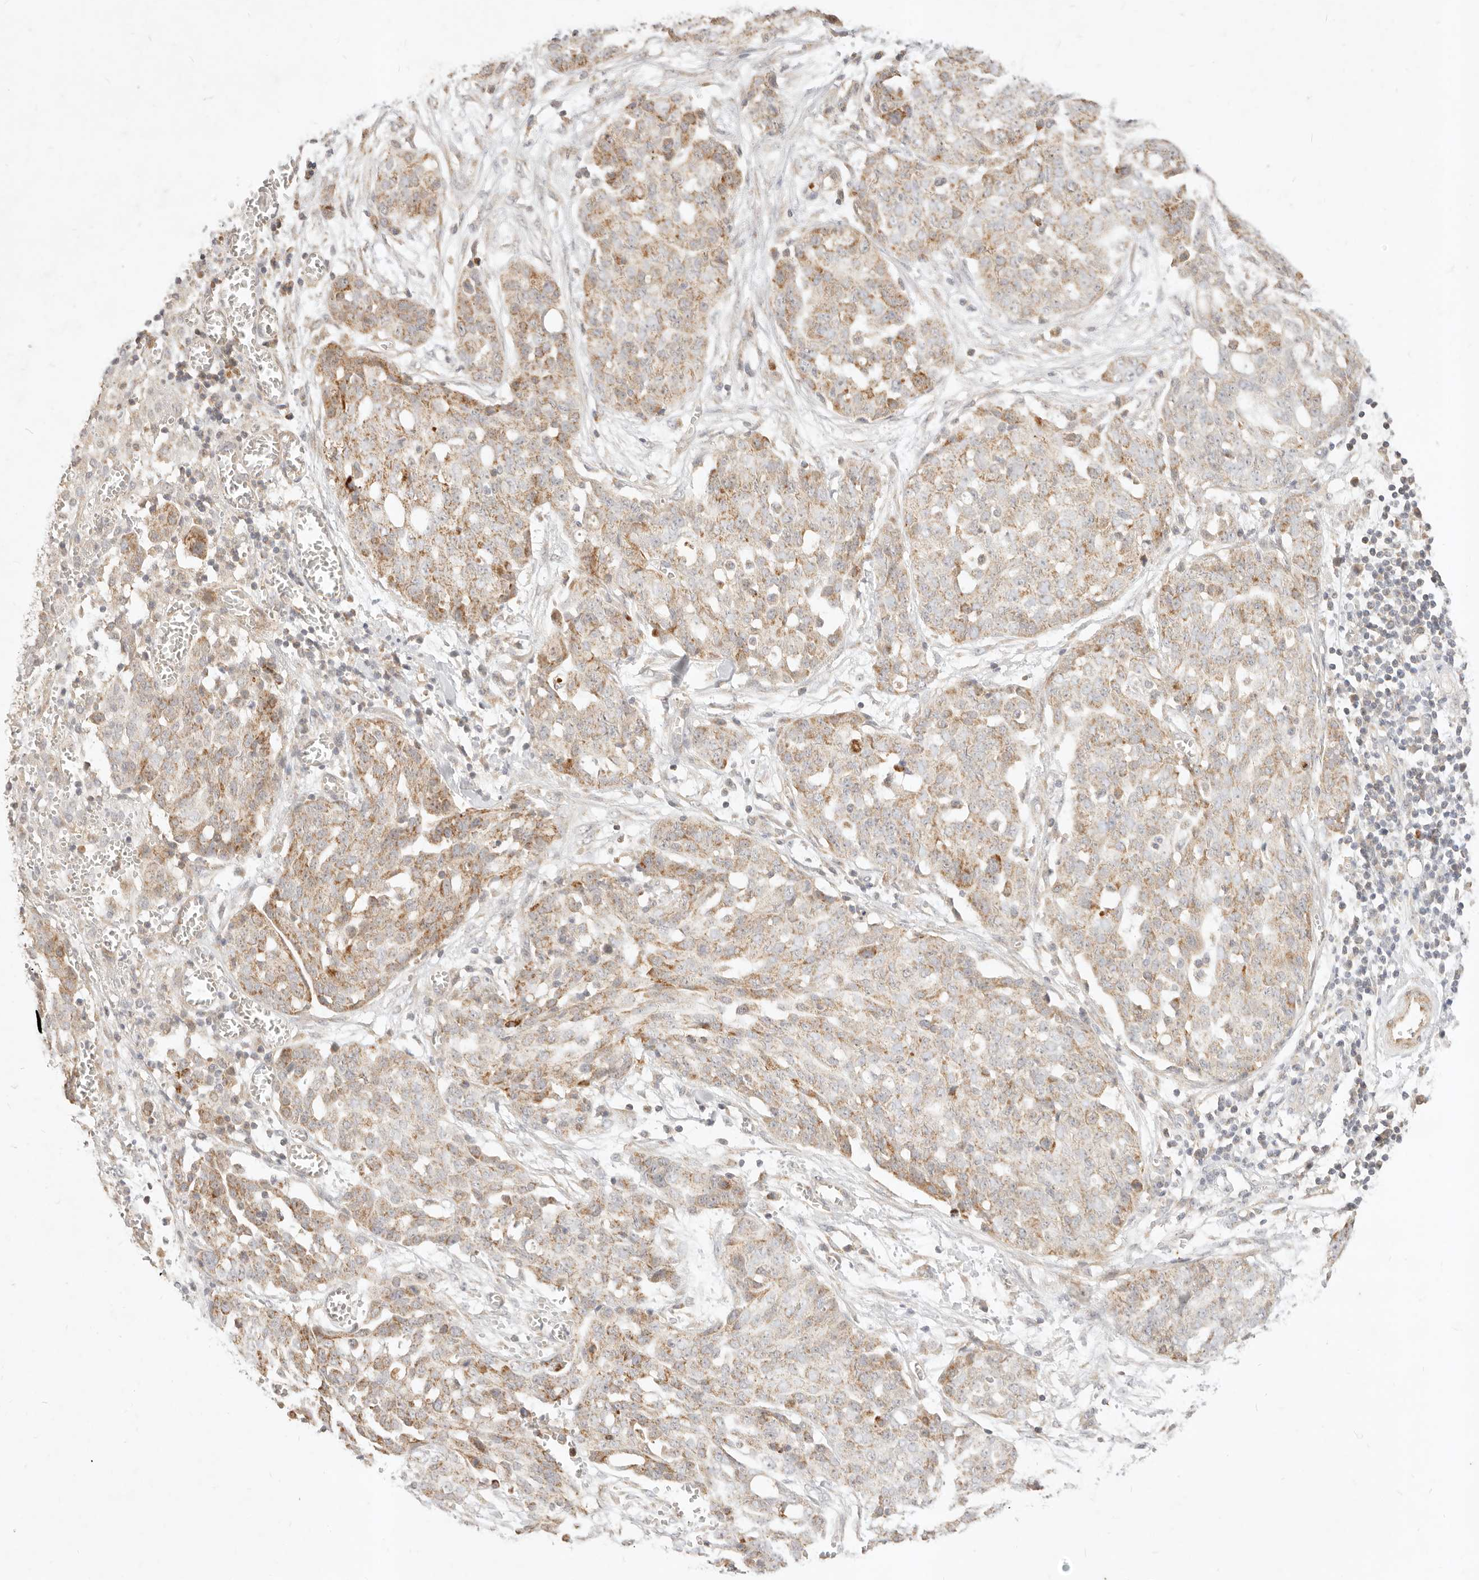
{"staining": {"intensity": "moderate", "quantity": ">75%", "location": "cytoplasmic/membranous"}, "tissue": "ovarian cancer", "cell_type": "Tumor cells", "image_type": "cancer", "snomed": [{"axis": "morphology", "description": "Cystadenocarcinoma, serous, NOS"}, {"axis": "topography", "description": "Soft tissue"}, {"axis": "topography", "description": "Ovary"}], "caption": "Protein staining of ovarian cancer (serous cystadenocarcinoma) tissue displays moderate cytoplasmic/membranous staining in about >75% of tumor cells.", "gene": "RUBCNL", "patient": {"sex": "female", "age": 57}}